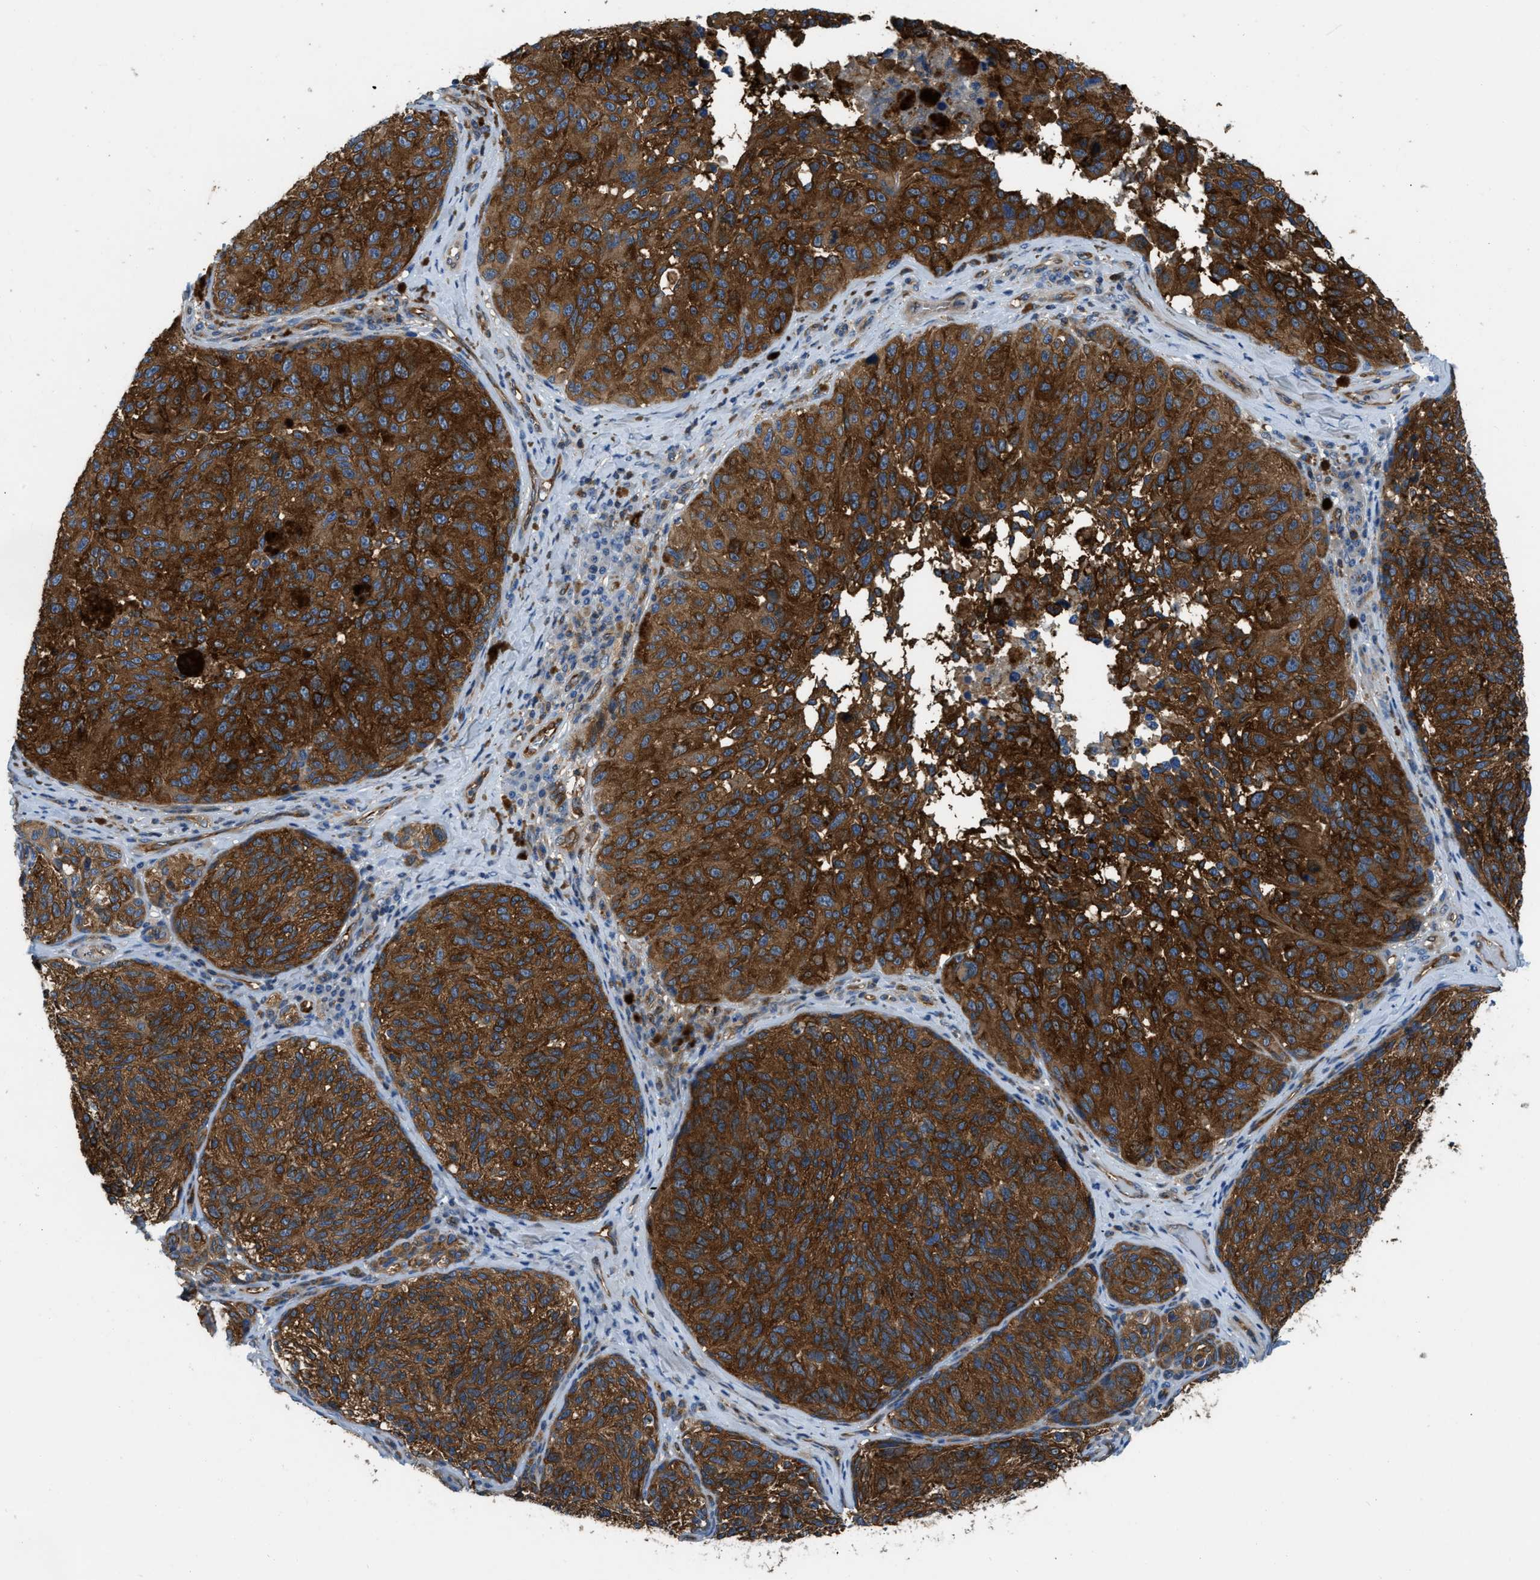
{"staining": {"intensity": "strong", "quantity": ">75%", "location": "cytoplasmic/membranous"}, "tissue": "melanoma", "cell_type": "Tumor cells", "image_type": "cancer", "snomed": [{"axis": "morphology", "description": "Malignant melanoma, NOS"}, {"axis": "topography", "description": "Skin"}], "caption": "A brown stain labels strong cytoplasmic/membranous expression of a protein in human malignant melanoma tumor cells. (DAB (3,3'-diaminobenzidine) = brown stain, brightfield microscopy at high magnification).", "gene": "PFKP", "patient": {"sex": "female", "age": 73}}